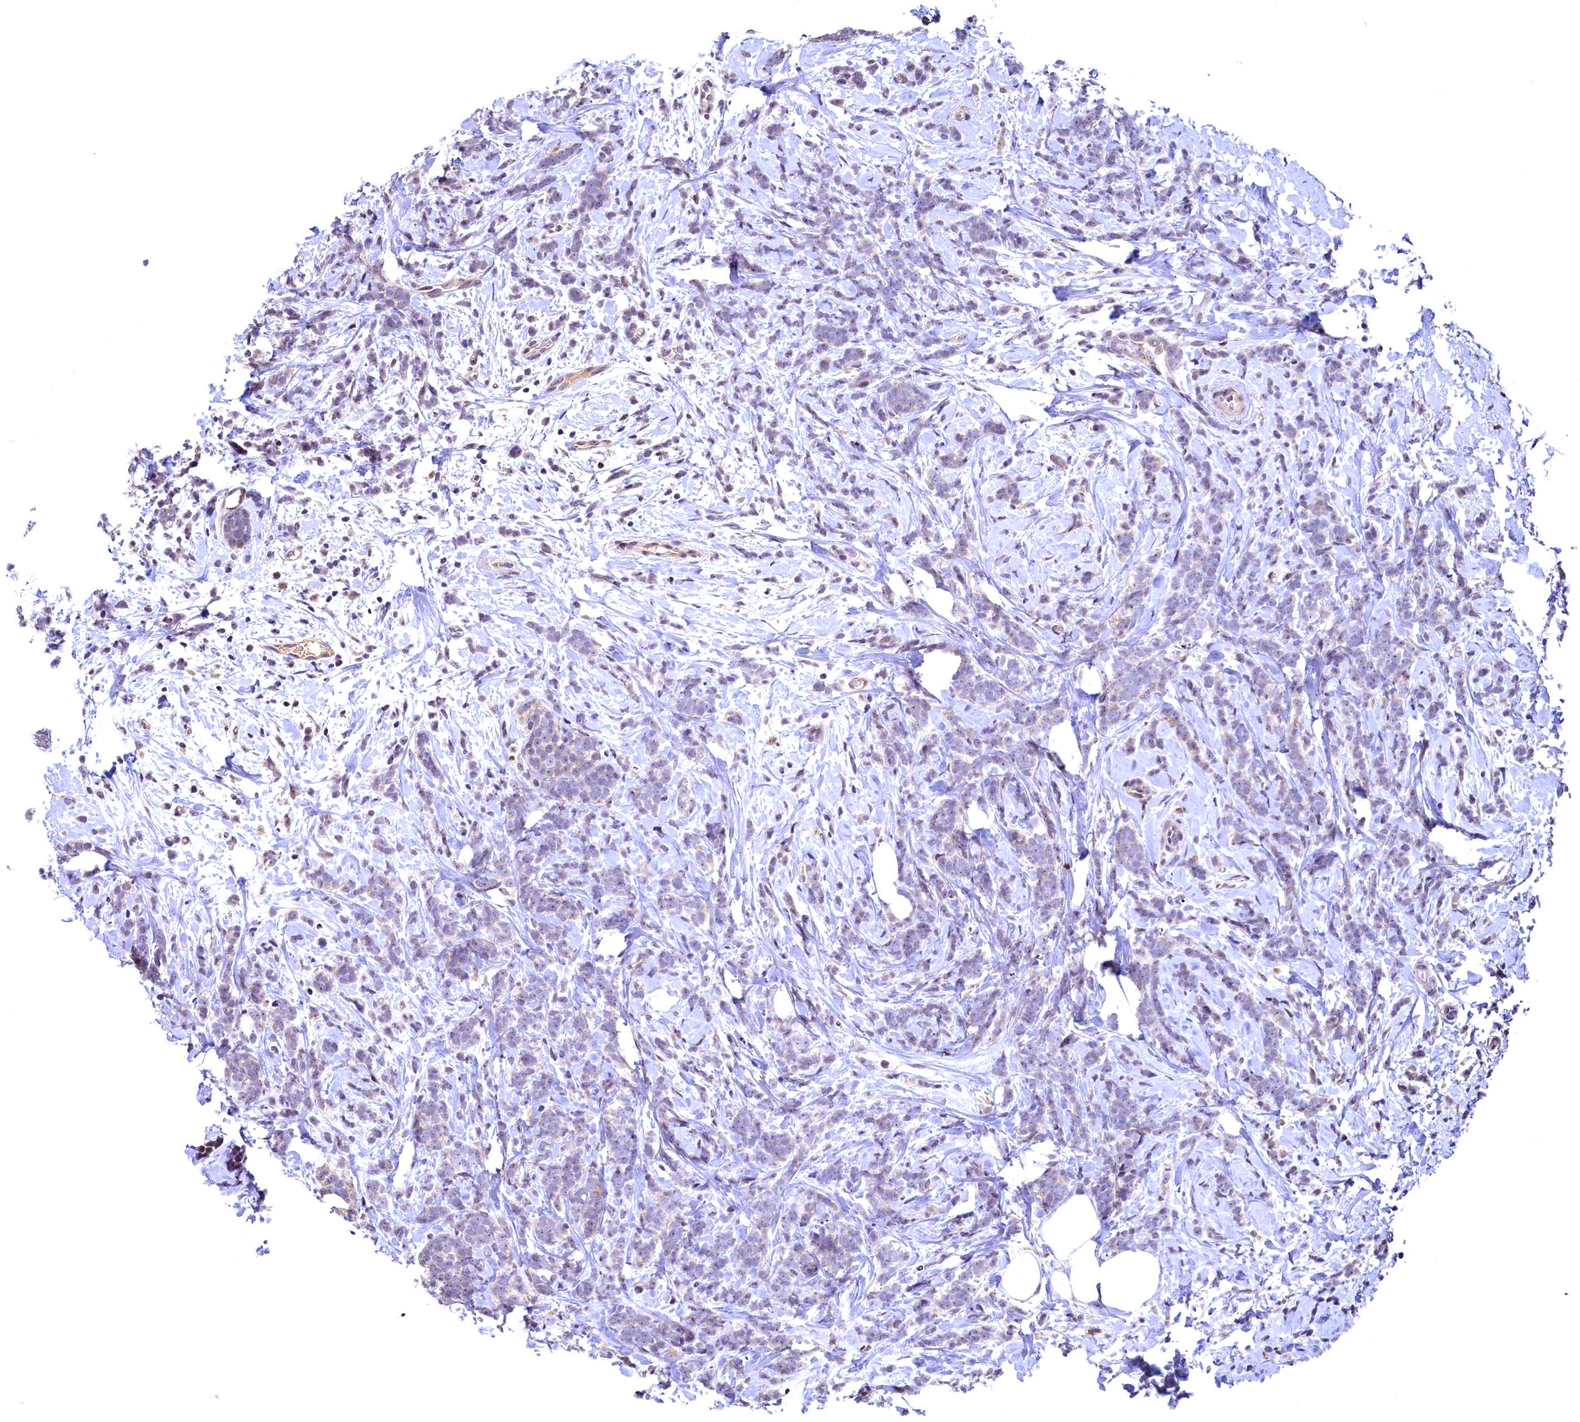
{"staining": {"intensity": "negative", "quantity": "none", "location": "none"}, "tissue": "breast cancer", "cell_type": "Tumor cells", "image_type": "cancer", "snomed": [{"axis": "morphology", "description": "Lobular carcinoma"}, {"axis": "topography", "description": "Breast"}], "caption": "There is no significant positivity in tumor cells of breast cancer (lobular carcinoma). (Stains: DAB (3,3'-diaminobenzidine) IHC with hematoxylin counter stain, Microscopy: brightfield microscopy at high magnification).", "gene": "LATS2", "patient": {"sex": "female", "age": 58}}